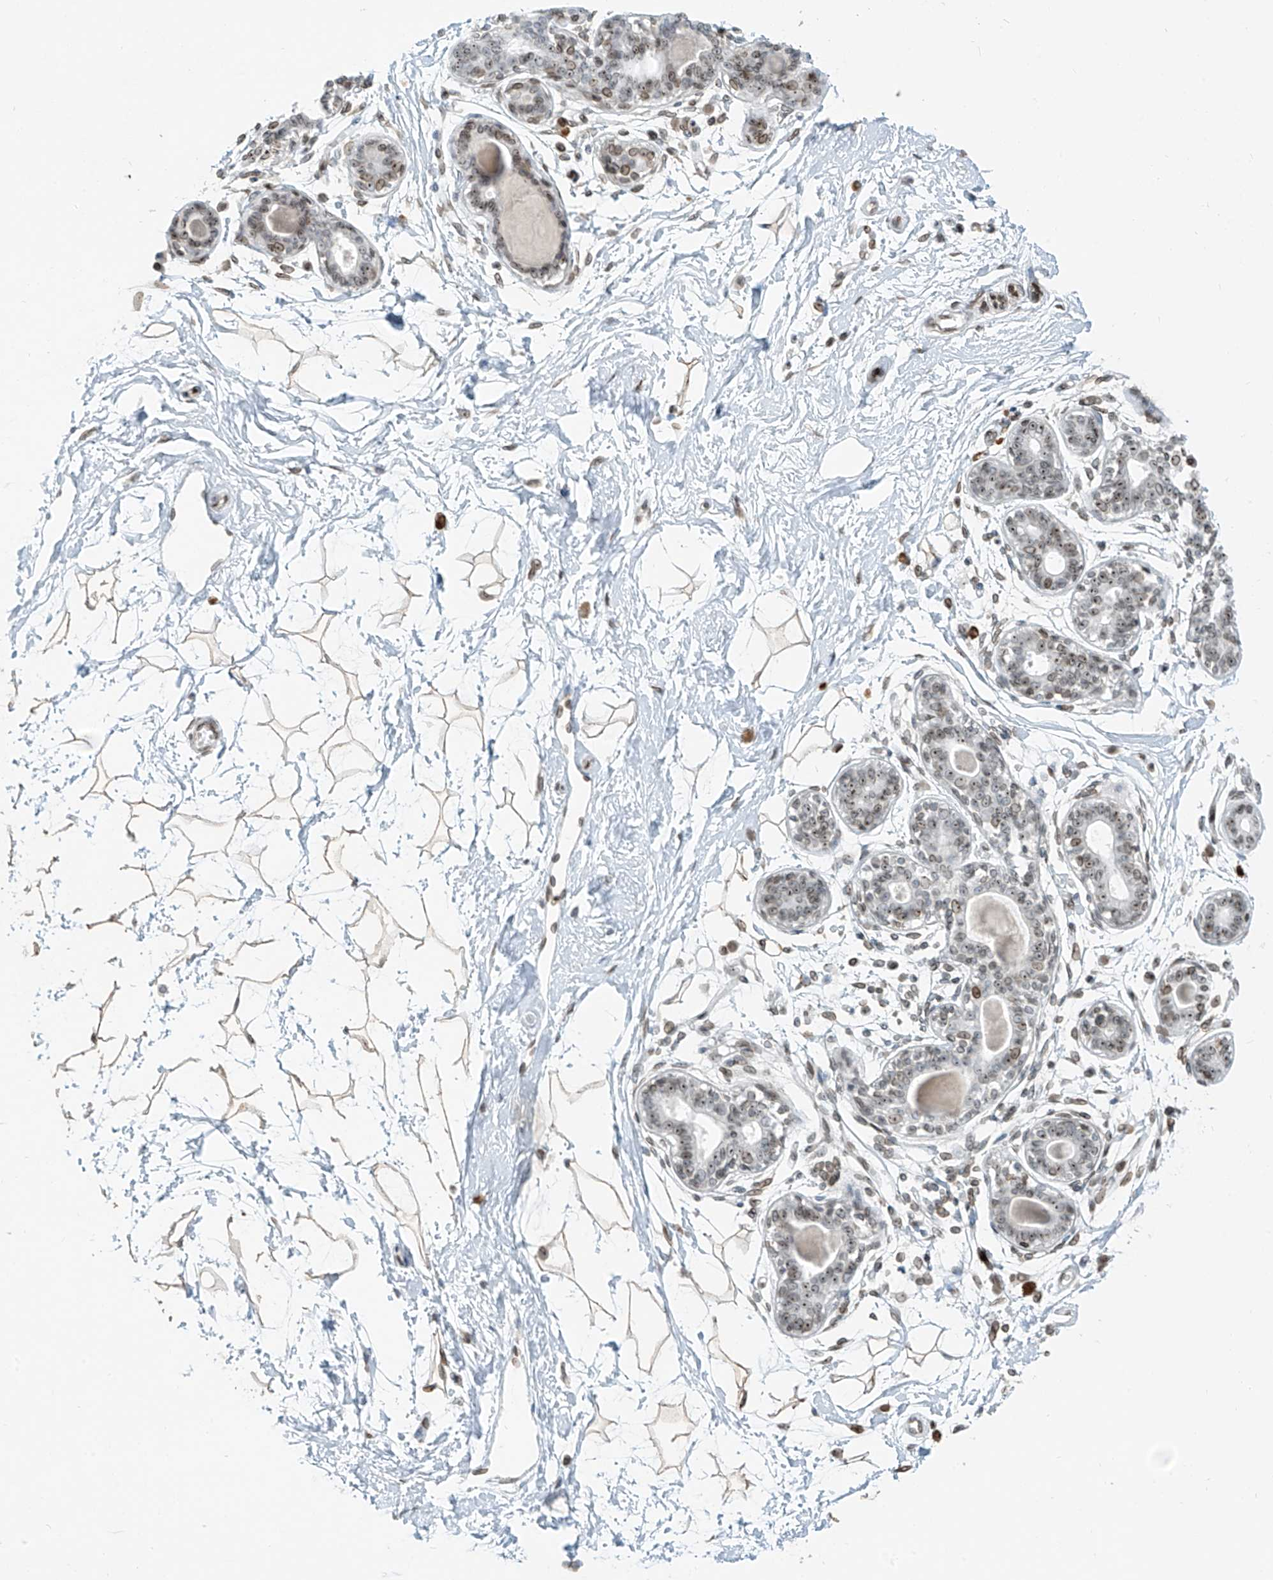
{"staining": {"intensity": "weak", "quantity": ">75%", "location": "cytoplasmic/membranous,nuclear"}, "tissue": "breast", "cell_type": "Adipocytes", "image_type": "normal", "snomed": [{"axis": "morphology", "description": "Normal tissue, NOS"}, {"axis": "topography", "description": "Breast"}], "caption": "Protein staining of unremarkable breast demonstrates weak cytoplasmic/membranous,nuclear positivity in approximately >75% of adipocytes.", "gene": "SAMD15", "patient": {"sex": "female", "age": 45}}